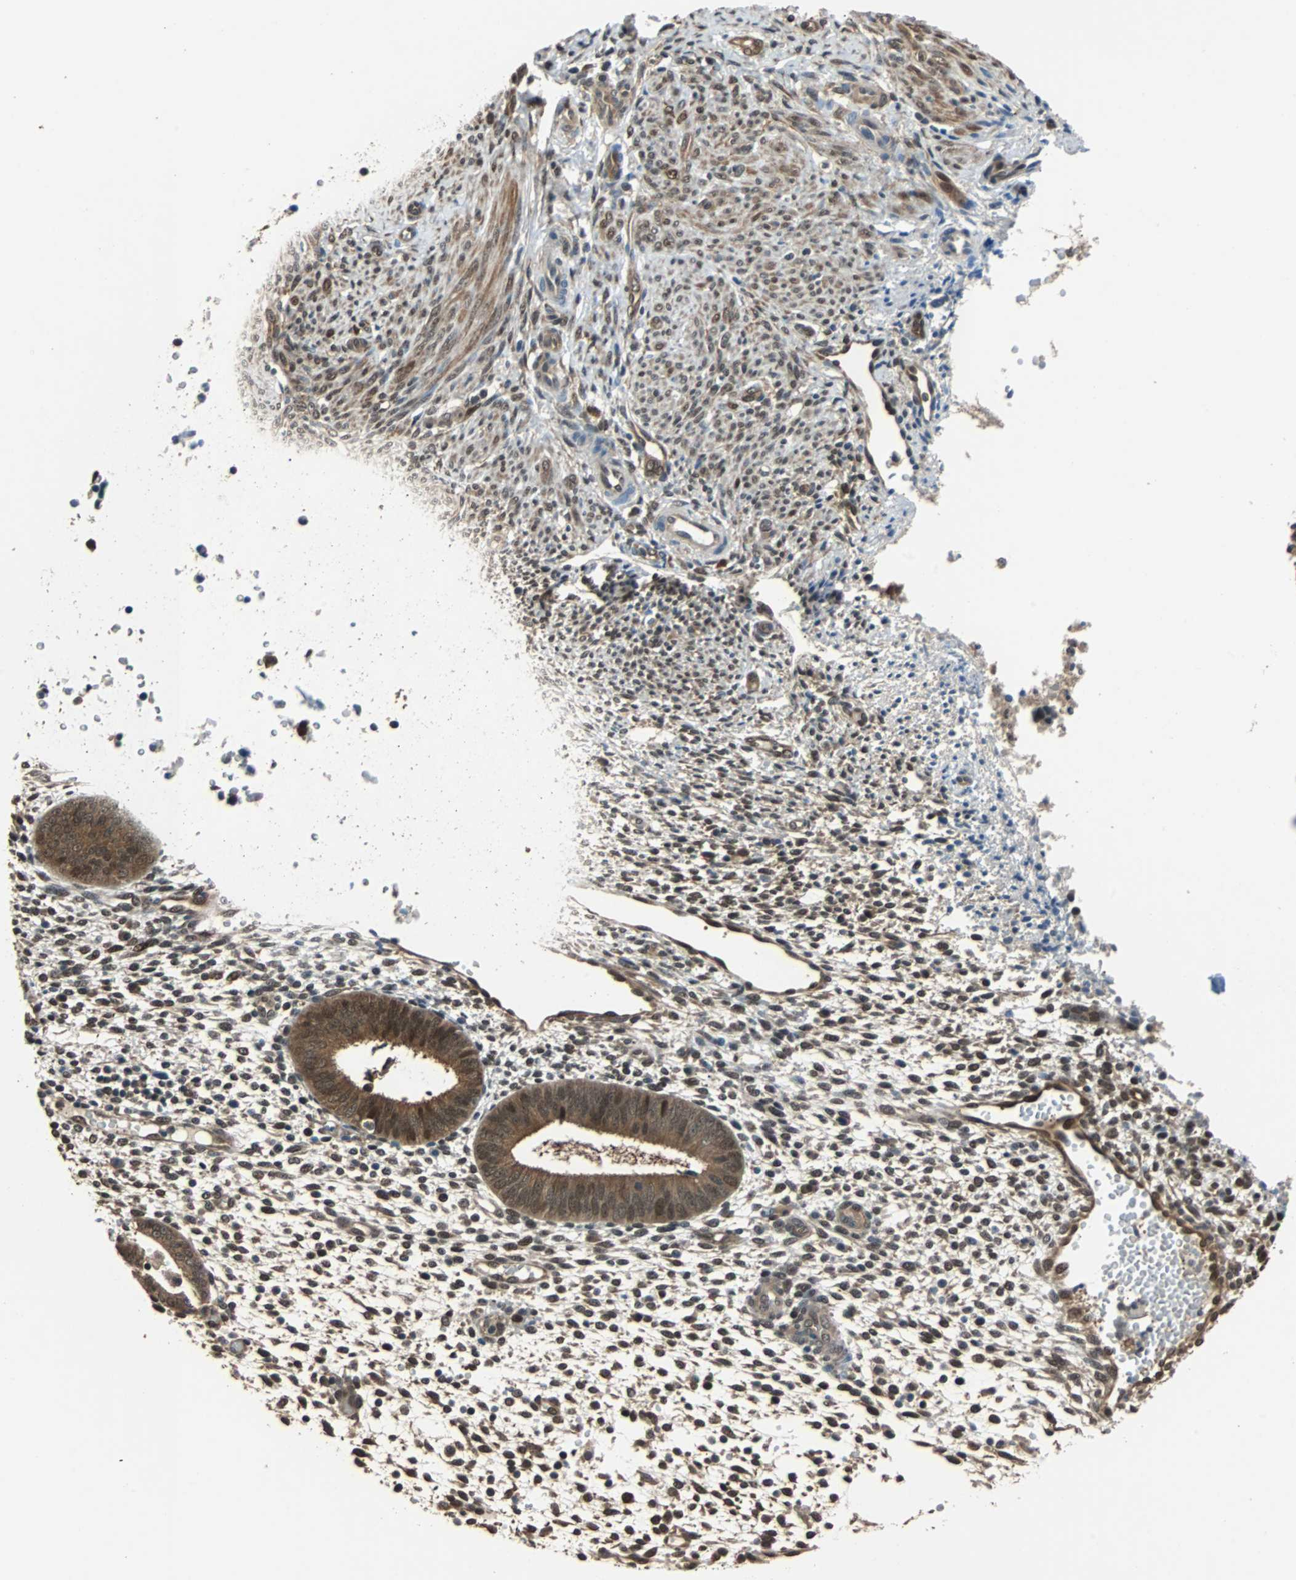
{"staining": {"intensity": "moderate", "quantity": ">75%", "location": "cytoplasmic/membranous,nuclear"}, "tissue": "endometrium", "cell_type": "Cells in endometrial stroma", "image_type": "normal", "snomed": [{"axis": "morphology", "description": "Normal tissue, NOS"}, {"axis": "topography", "description": "Endometrium"}], "caption": "The photomicrograph reveals immunohistochemical staining of unremarkable endometrium. There is moderate cytoplasmic/membranous,nuclear expression is seen in approximately >75% of cells in endometrial stroma.", "gene": "PRDX6", "patient": {"sex": "female", "age": 35}}